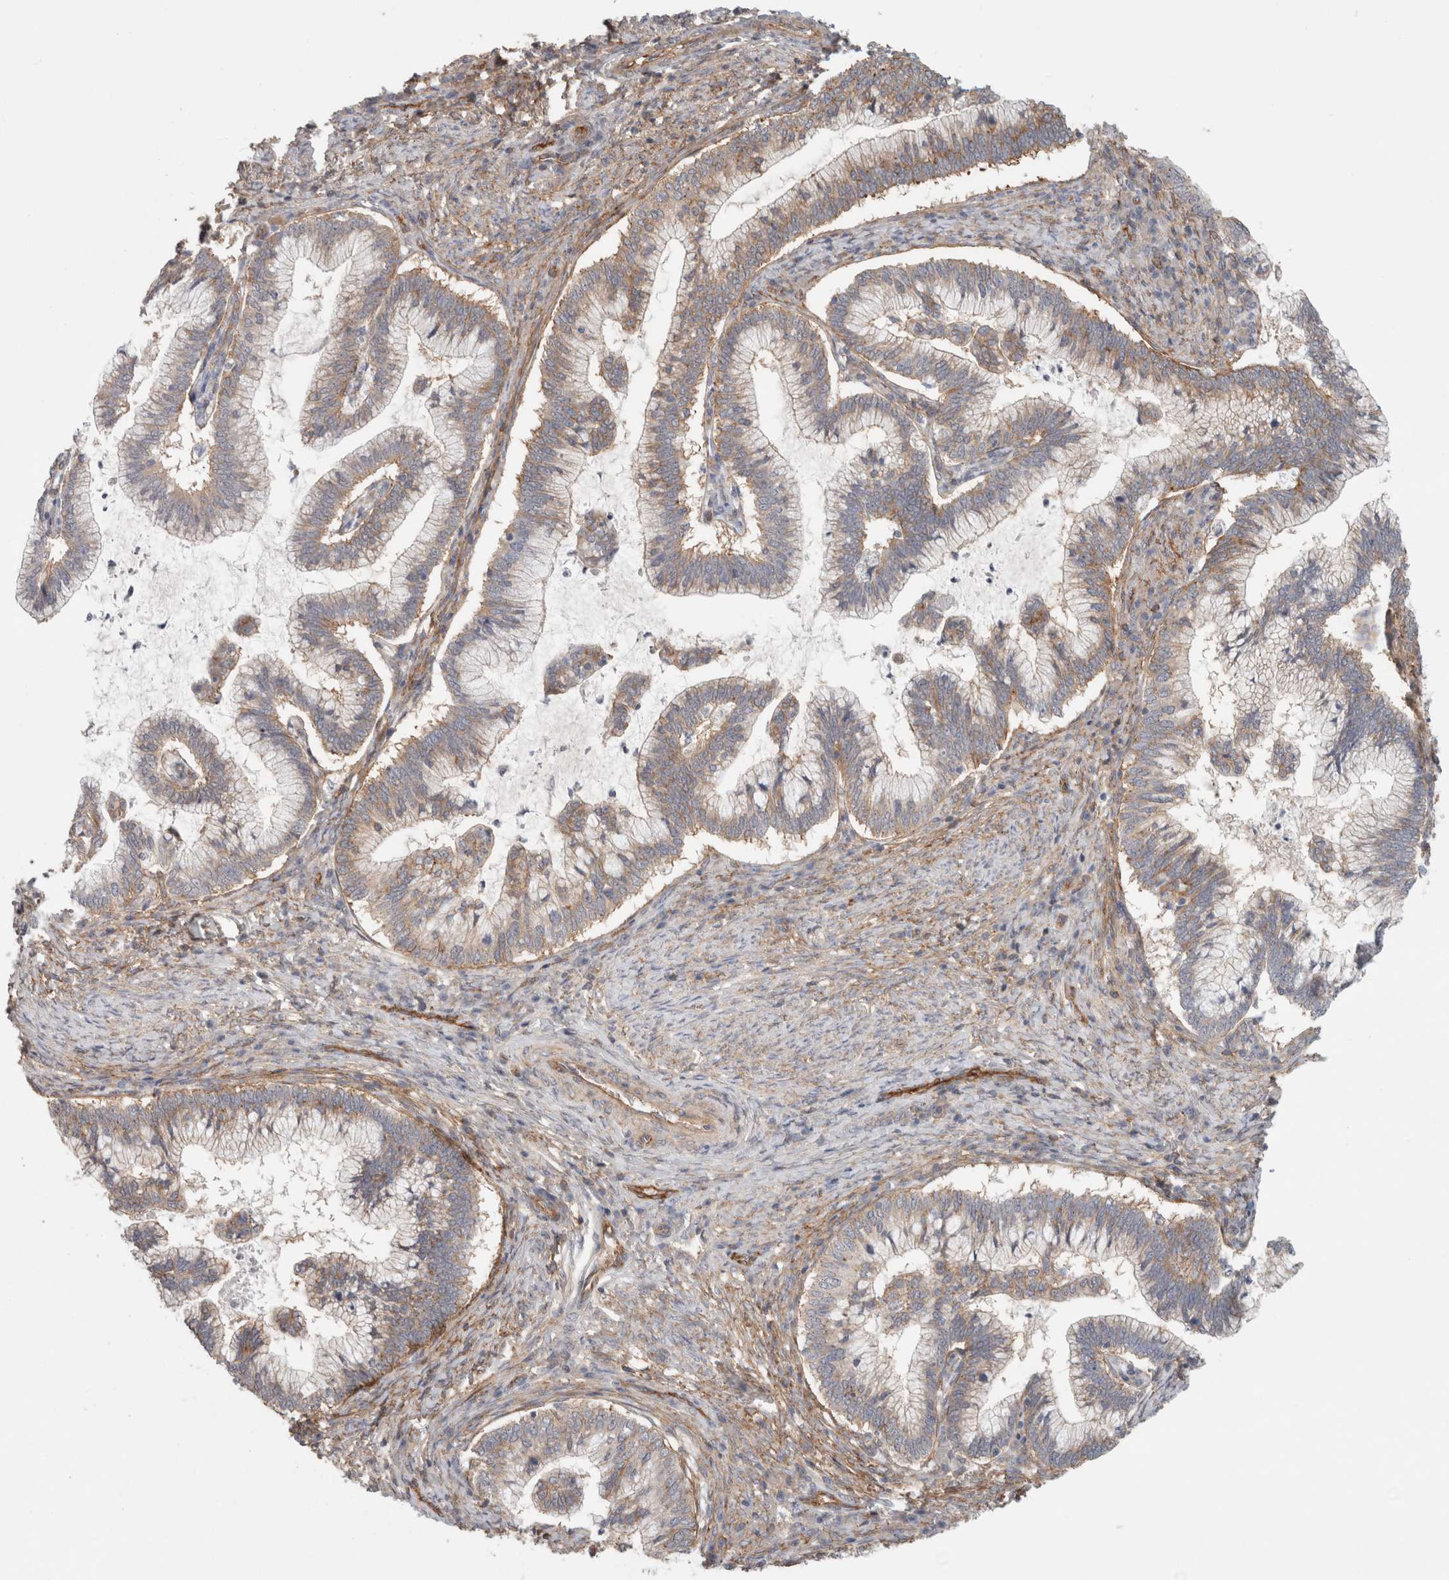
{"staining": {"intensity": "weak", "quantity": "<25%", "location": "cytoplasmic/membranous"}, "tissue": "cervical cancer", "cell_type": "Tumor cells", "image_type": "cancer", "snomed": [{"axis": "morphology", "description": "Adenocarcinoma, NOS"}, {"axis": "topography", "description": "Cervix"}], "caption": "There is no significant expression in tumor cells of cervical cancer (adenocarcinoma).", "gene": "RASAL2", "patient": {"sex": "female", "age": 36}}